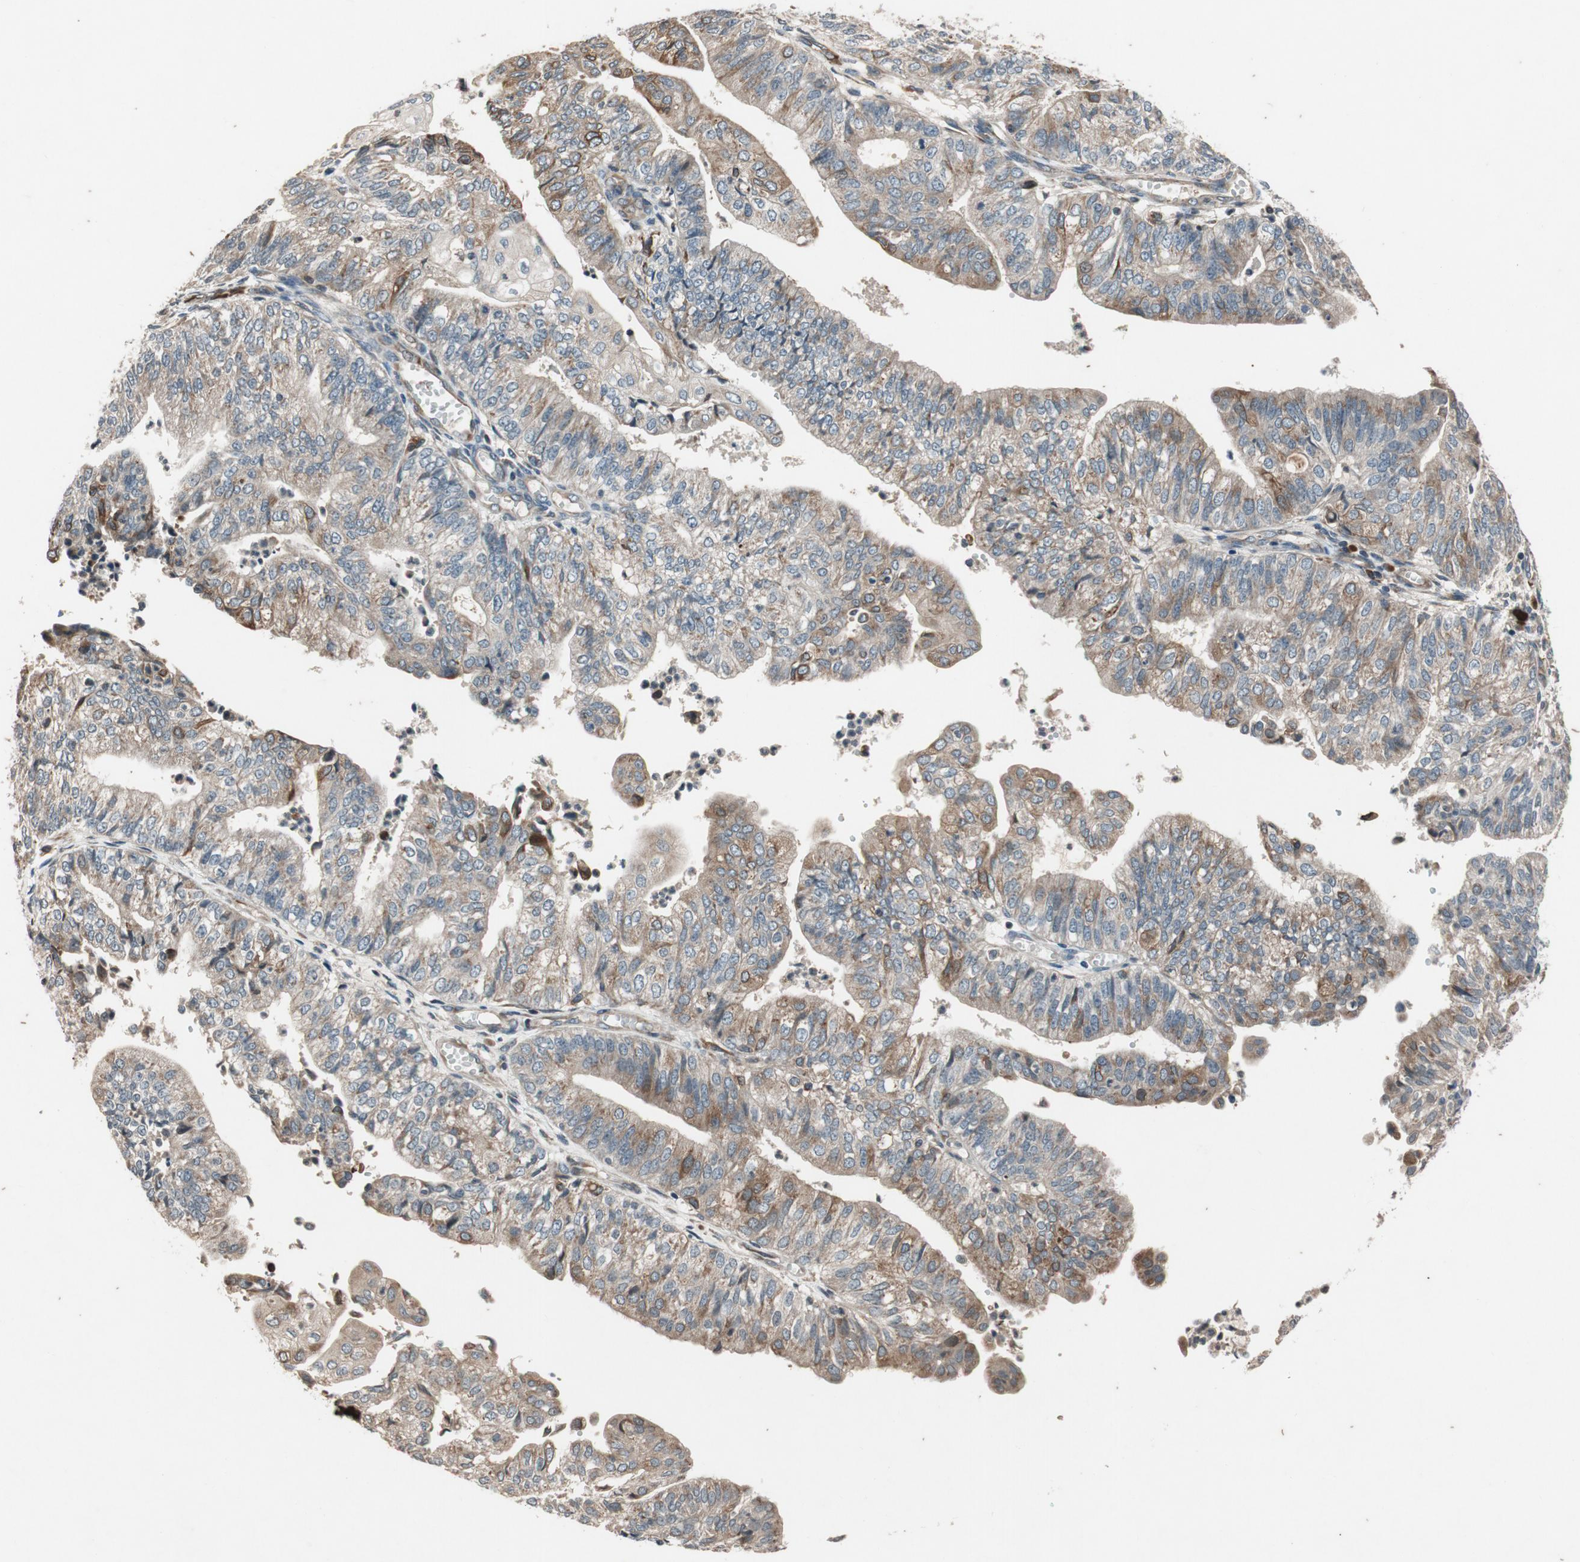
{"staining": {"intensity": "moderate", "quantity": ">75%", "location": "cytoplasmic/membranous"}, "tissue": "endometrial cancer", "cell_type": "Tumor cells", "image_type": "cancer", "snomed": [{"axis": "morphology", "description": "Adenocarcinoma, NOS"}, {"axis": "topography", "description": "Endometrium"}], "caption": "IHC staining of endometrial cancer (adenocarcinoma), which displays medium levels of moderate cytoplasmic/membranous staining in approximately >75% of tumor cells indicating moderate cytoplasmic/membranous protein expression. The staining was performed using DAB (brown) for protein detection and nuclei were counterstained in hematoxylin (blue).", "gene": "ATP2C1", "patient": {"sex": "female", "age": 59}}